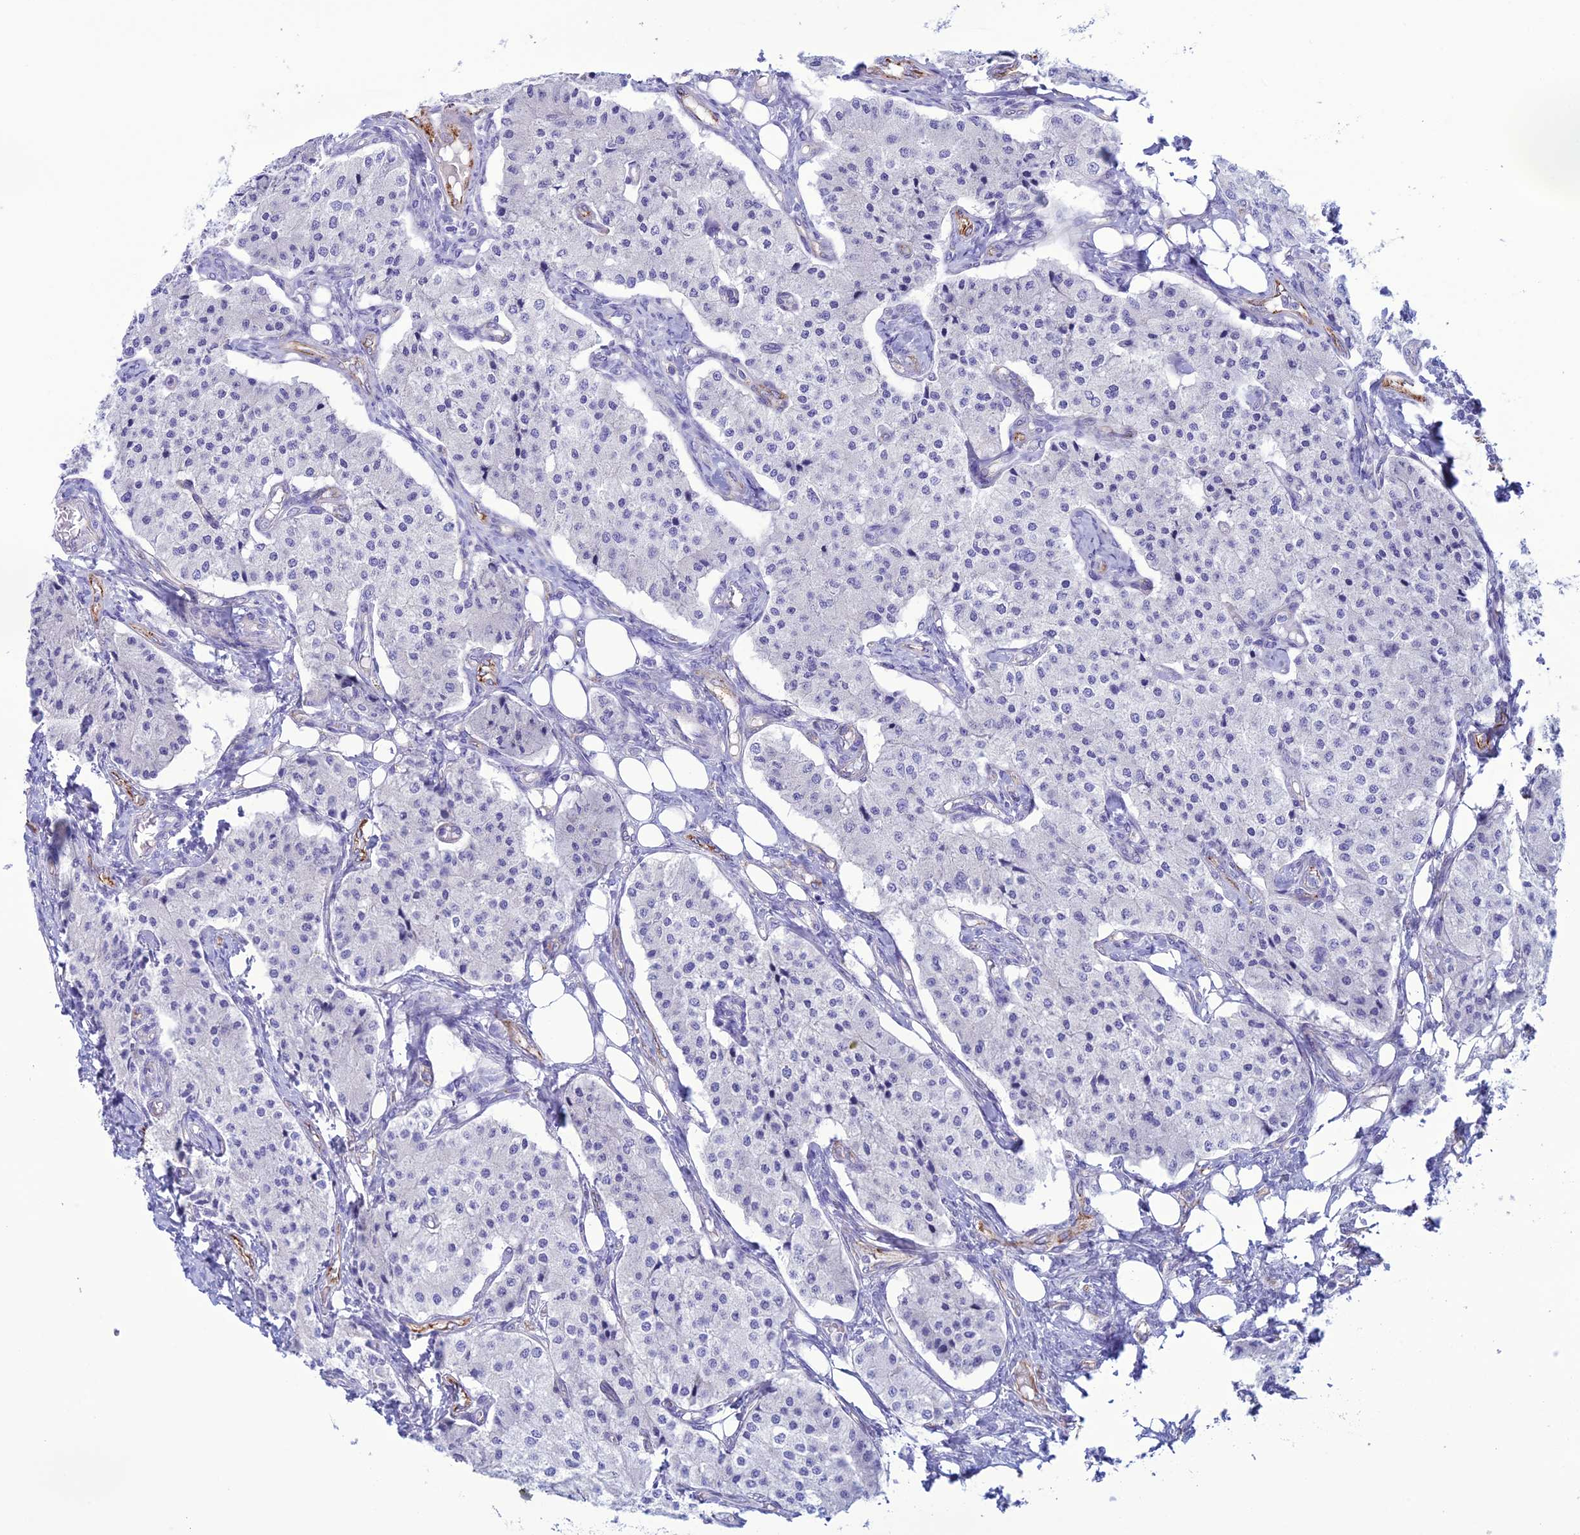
{"staining": {"intensity": "negative", "quantity": "none", "location": "none"}, "tissue": "carcinoid", "cell_type": "Tumor cells", "image_type": "cancer", "snomed": [{"axis": "morphology", "description": "Carcinoid, malignant, NOS"}, {"axis": "topography", "description": "Colon"}], "caption": "A histopathology image of human carcinoid is negative for staining in tumor cells.", "gene": "CDC42EP5", "patient": {"sex": "female", "age": 52}}